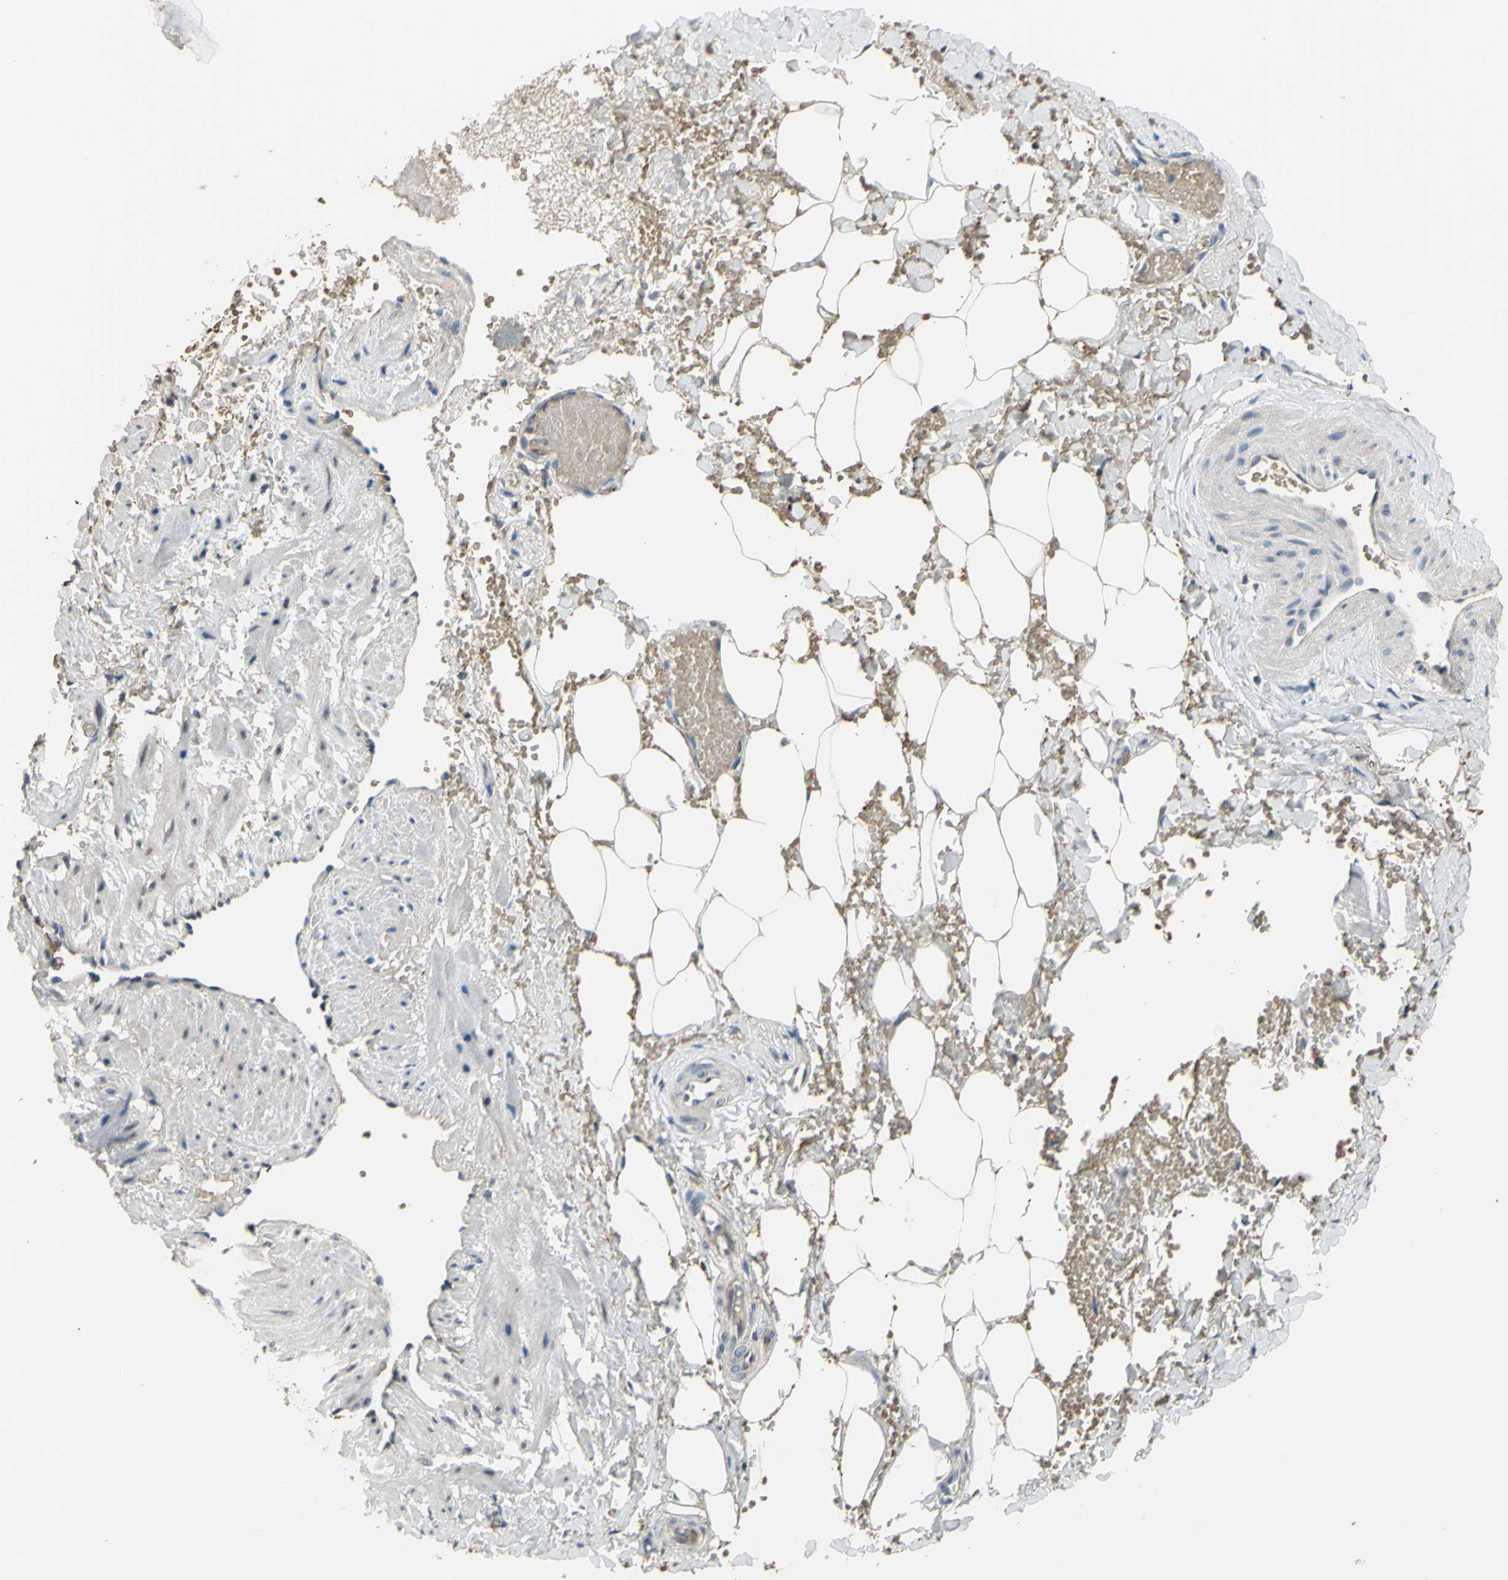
{"staining": {"intensity": "weak", "quantity": "<25%", "location": "cytoplasmic/membranous"}, "tissue": "adipose tissue", "cell_type": "Adipocytes", "image_type": "normal", "snomed": [{"axis": "morphology", "description": "Normal tissue, NOS"}, {"axis": "topography", "description": "Soft tissue"}, {"axis": "topography", "description": "Vascular tissue"}], "caption": "Adipocytes are negative for protein expression in unremarkable human adipose tissue. (DAB immunohistochemistry (IHC), high magnification).", "gene": "ZNF184", "patient": {"sex": "female", "age": 35}}